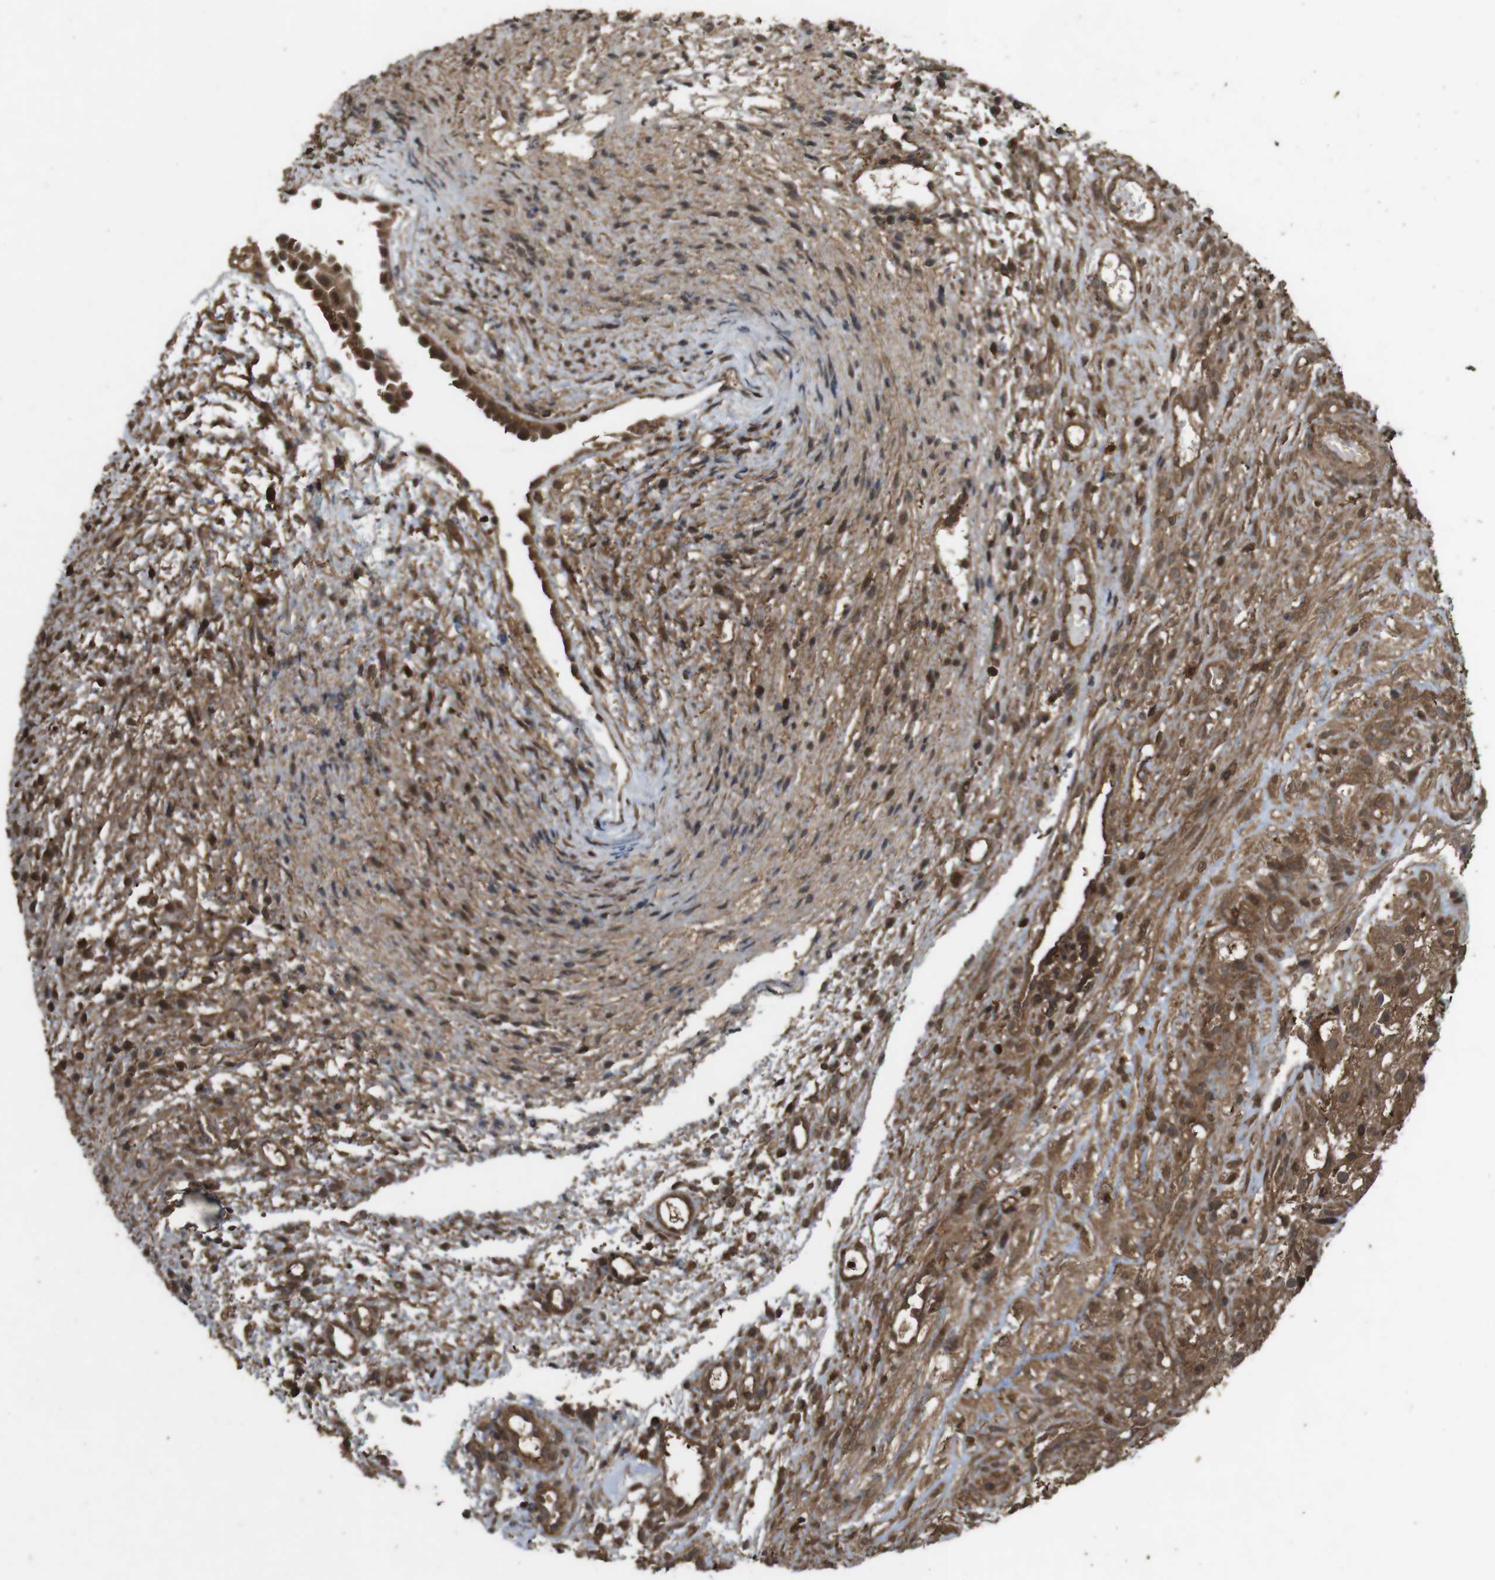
{"staining": {"intensity": "strong", "quantity": "25%-75%", "location": "cytoplasmic/membranous"}, "tissue": "ovary", "cell_type": "Ovarian stroma cells", "image_type": "normal", "snomed": [{"axis": "morphology", "description": "Normal tissue, NOS"}, {"axis": "morphology", "description": "Cyst, NOS"}, {"axis": "topography", "description": "Ovary"}], "caption": "A micrograph of human ovary stained for a protein displays strong cytoplasmic/membranous brown staining in ovarian stroma cells. Immunohistochemistry stains the protein of interest in brown and the nuclei are stained blue.", "gene": "BAG4", "patient": {"sex": "female", "age": 18}}